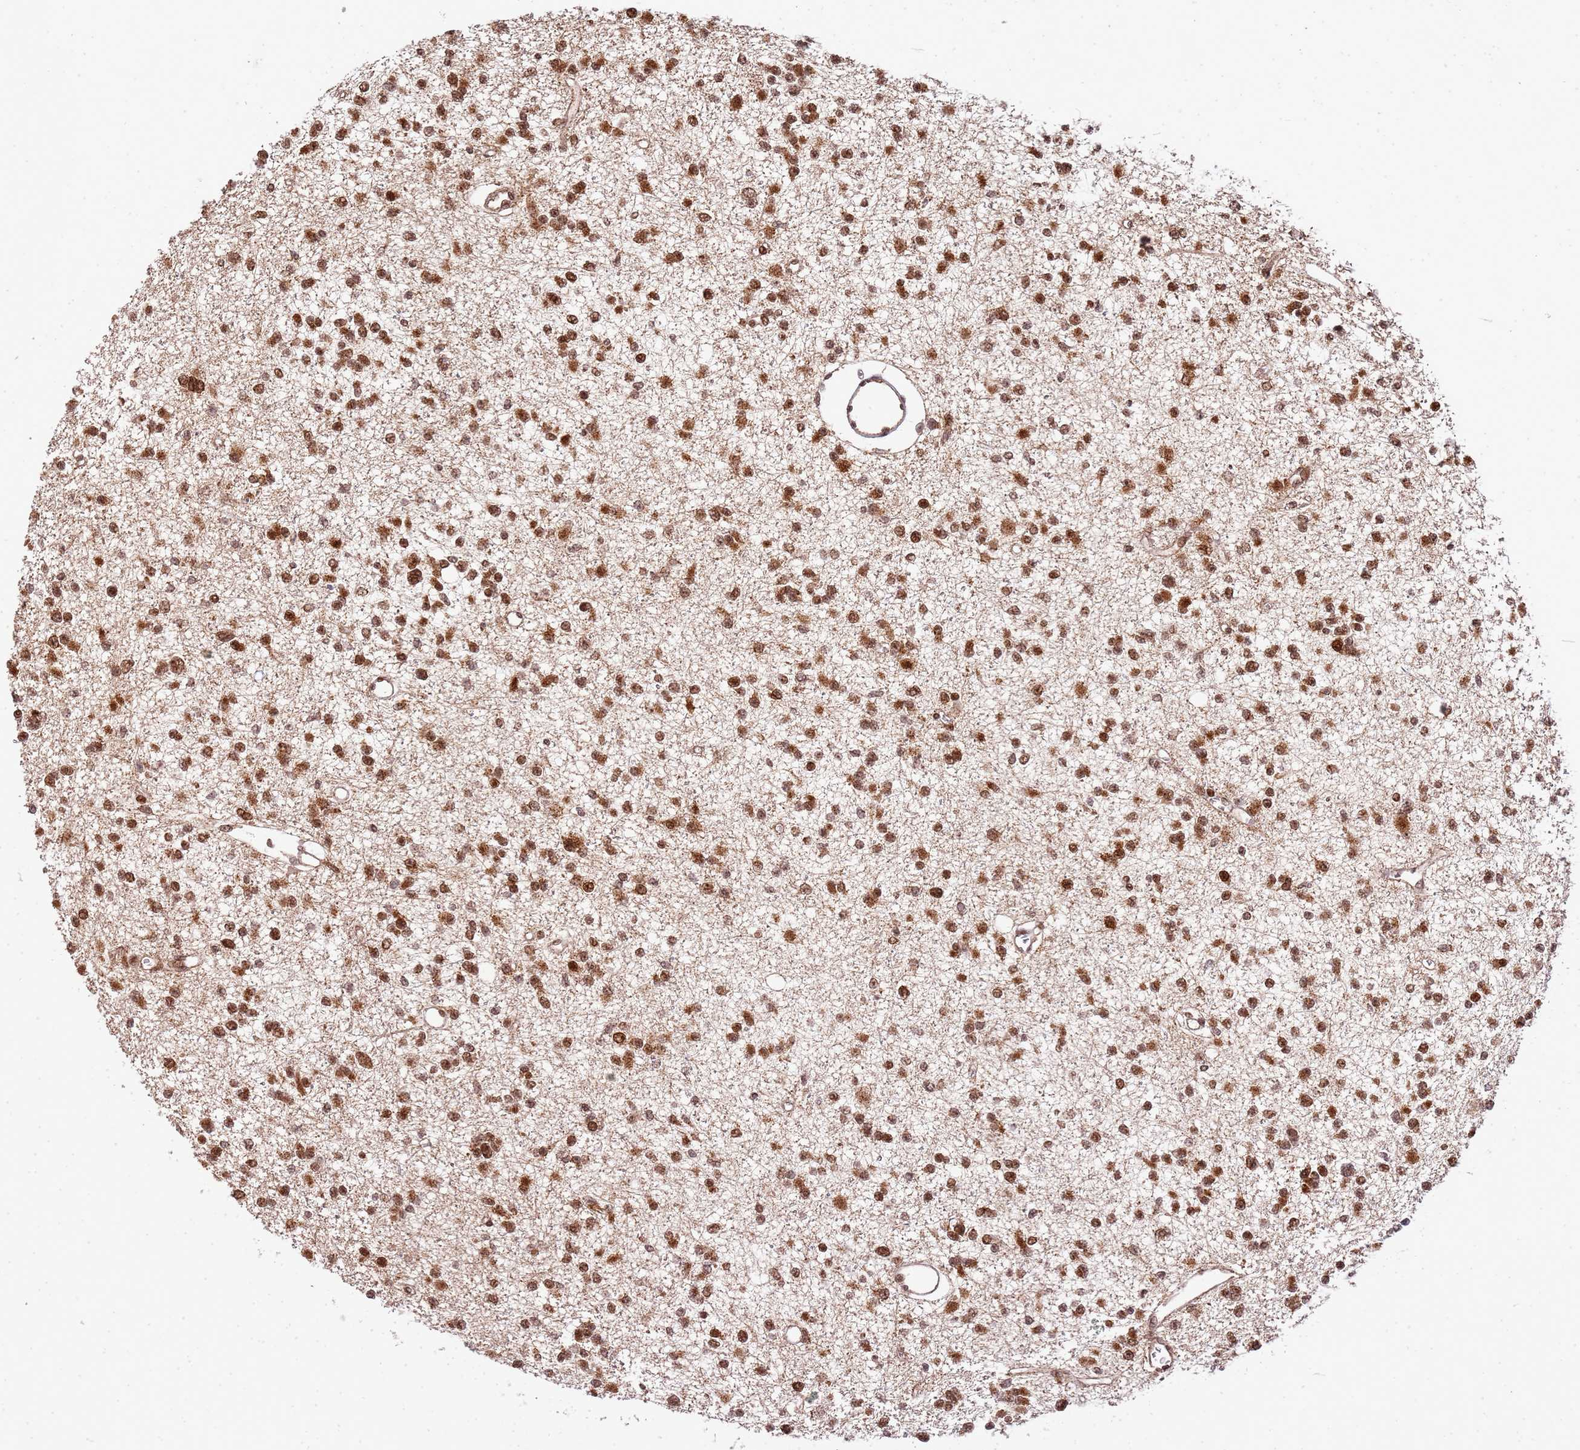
{"staining": {"intensity": "moderate", "quantity": ">75%", "location": "nuclear"}, "tissue": "glioma", "cell_type": "Tumor cells", "image_type": "cancer", "snomed": [{"axis": "morphology", "description": "Glioma, malignant, Low grade"}, {"axis": "topography", "description": "Brain"}], "caption": "Immunohistochemical staining of human glioma reveals medium levels of moderate nuclear protein expression in about >75% of tumor cells. (Brightfield microscopy of DAB IHC at high magnification).", "gene": "PEX14", "patient": {"sex": "female", "age": 22}}